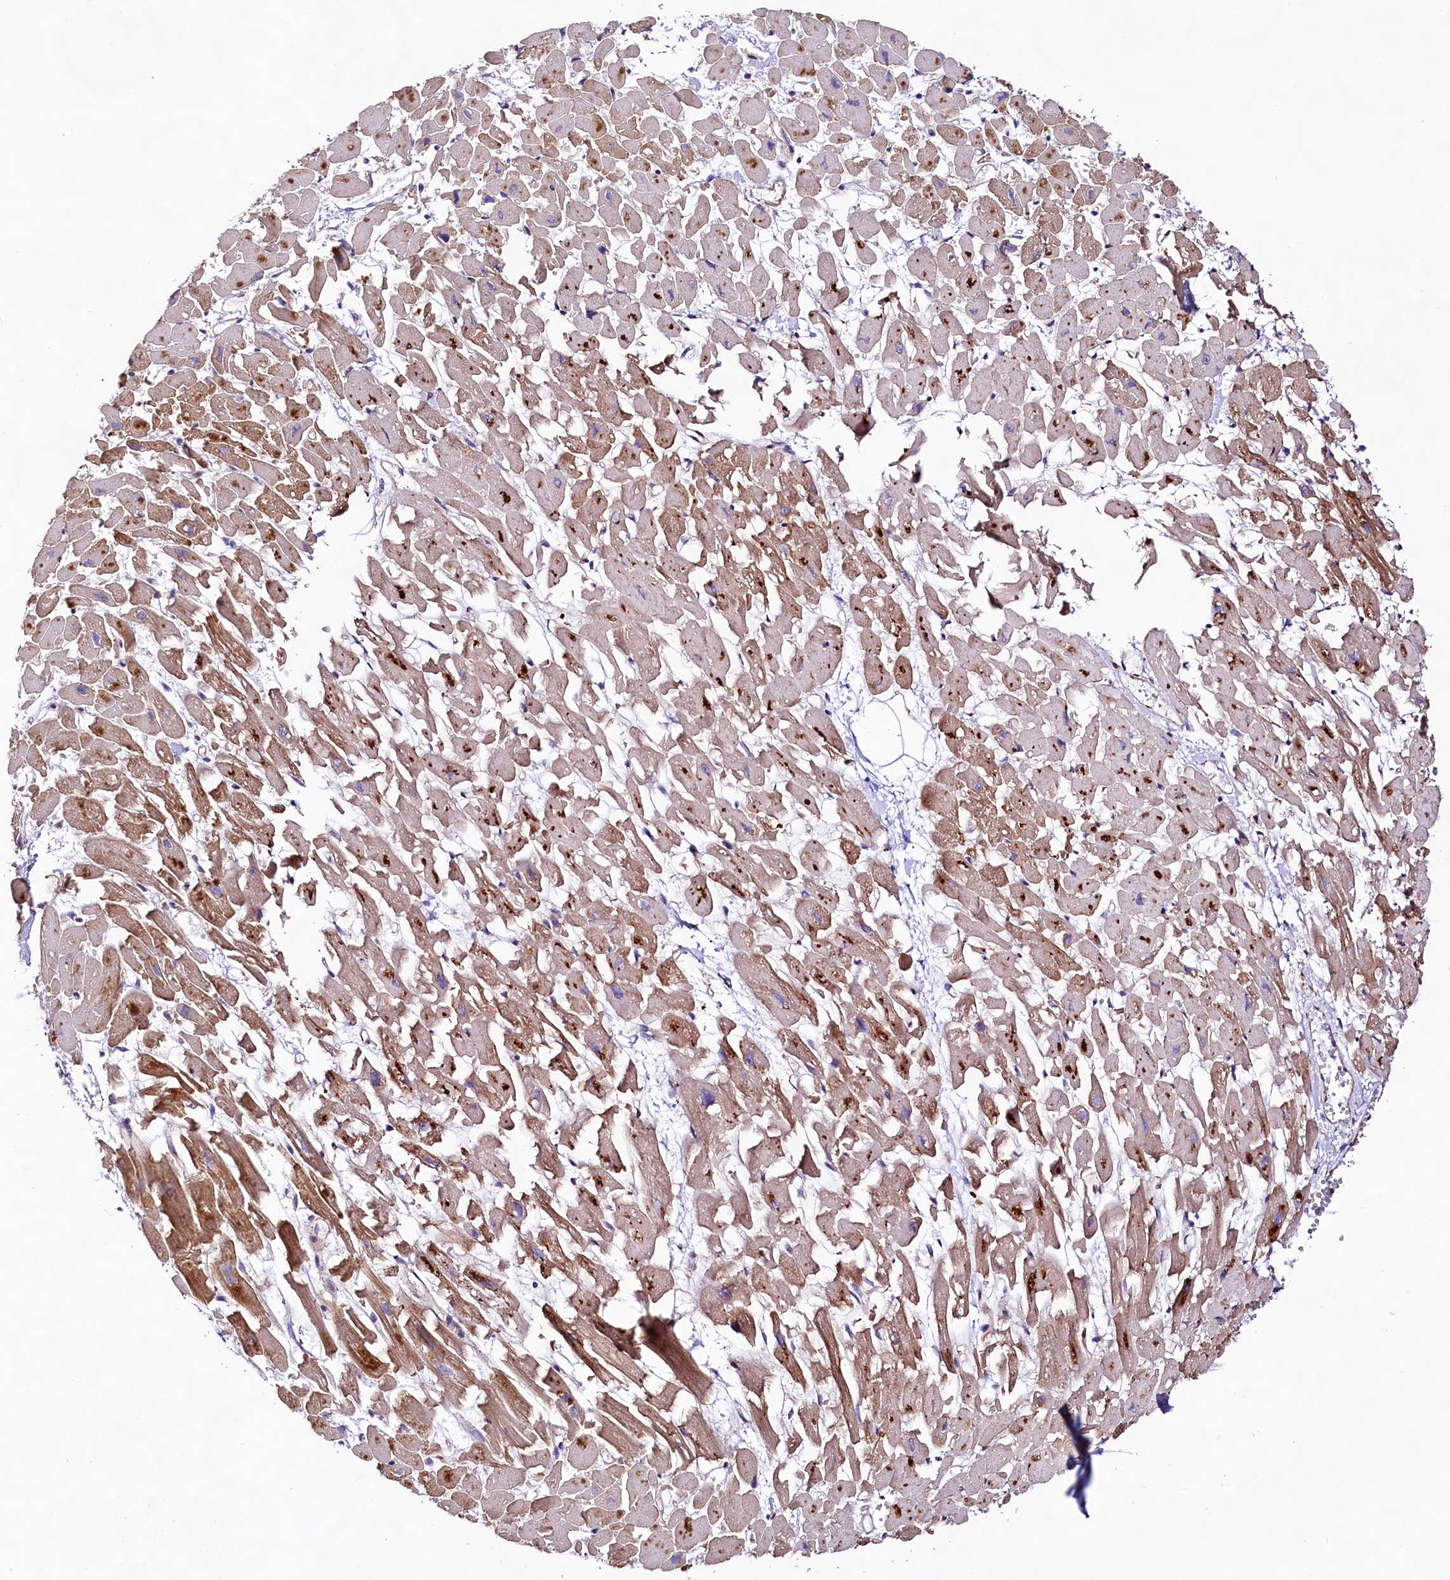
{"staining": {"intensity": "moderate", "quantity": ">75%", "location": "cytoplasmic/membranous"}, "tissue": "heart muscle", "cell_type": "Cardiomyocytes", "image_type": "normal", "snomed": [{"axis": "morphology", "description": "Normal tissue, NOS"}, {"axis": "topography", "description": "Heart"}], "caption": "Brown immunohistochemical staining in normal heart muscle demonstrates moderate cytoplasmic/membranous staining in approximately >75% of cardiomyocytes.", "gene": "VPS11", "patient": {"sex": "female", "age": 64}}